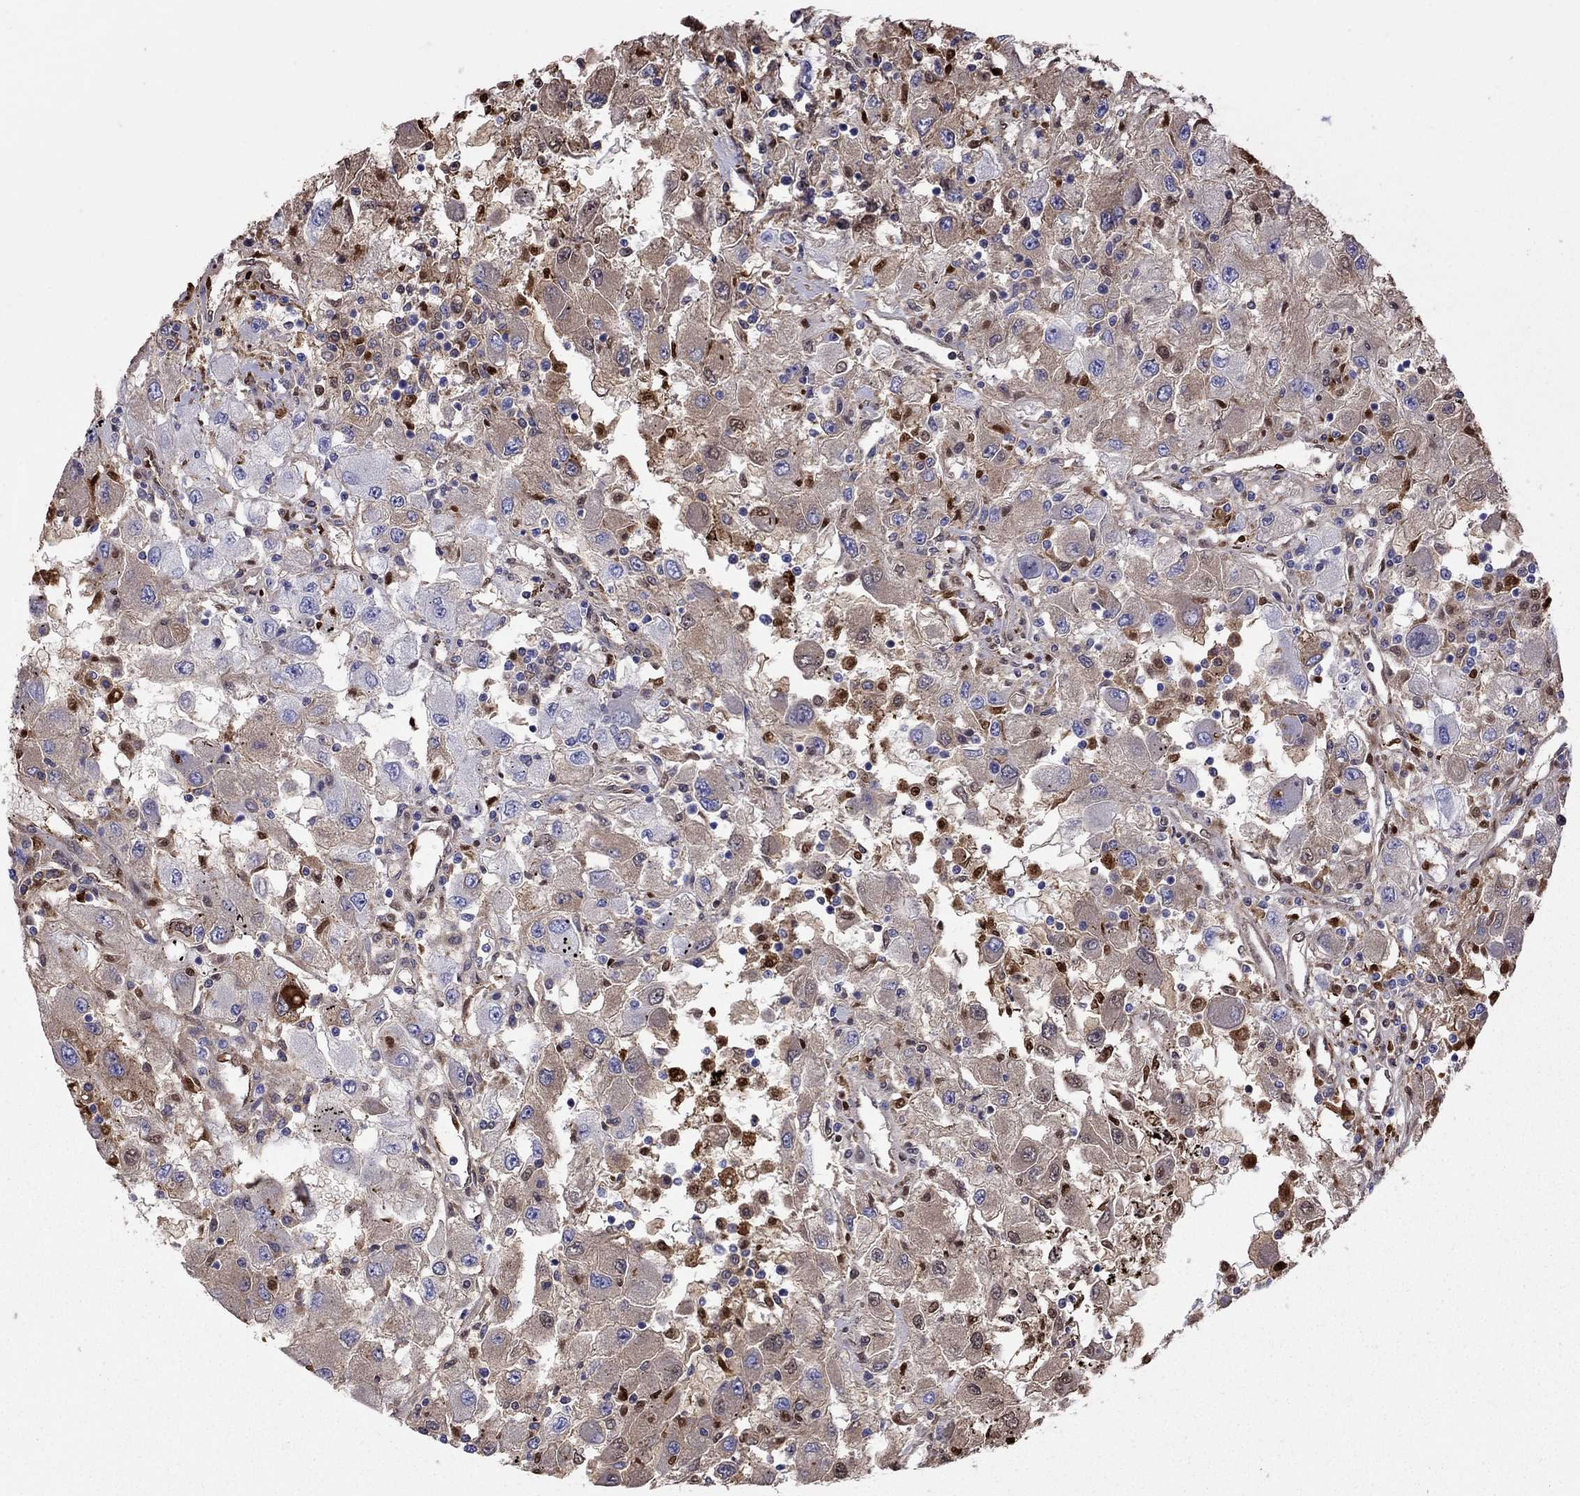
{"staining": {"intensity": "moderate", "quantity": "<25%", "location": "cytoplasmic/membranous,nuclear"}, "tissue": "renal cancer", "cell_type": "Tumor cells", "image_type": "cancer", "snomed": [{"axis": "morphology", "description": "Adenocarcinoma, NOS"}, {"axis": "topography", "description": "Kidney"}], "caption": "IHC photomicrograph of human adenocarcinoma (renal) stained for a protein (brown), which displays low levels of moderate cytoplasmic/membranous and nuclear expression in approximately <25% of tumor cells.", "gene": "SERPINA3", "patient": {"sex": "female", "age": 67}}